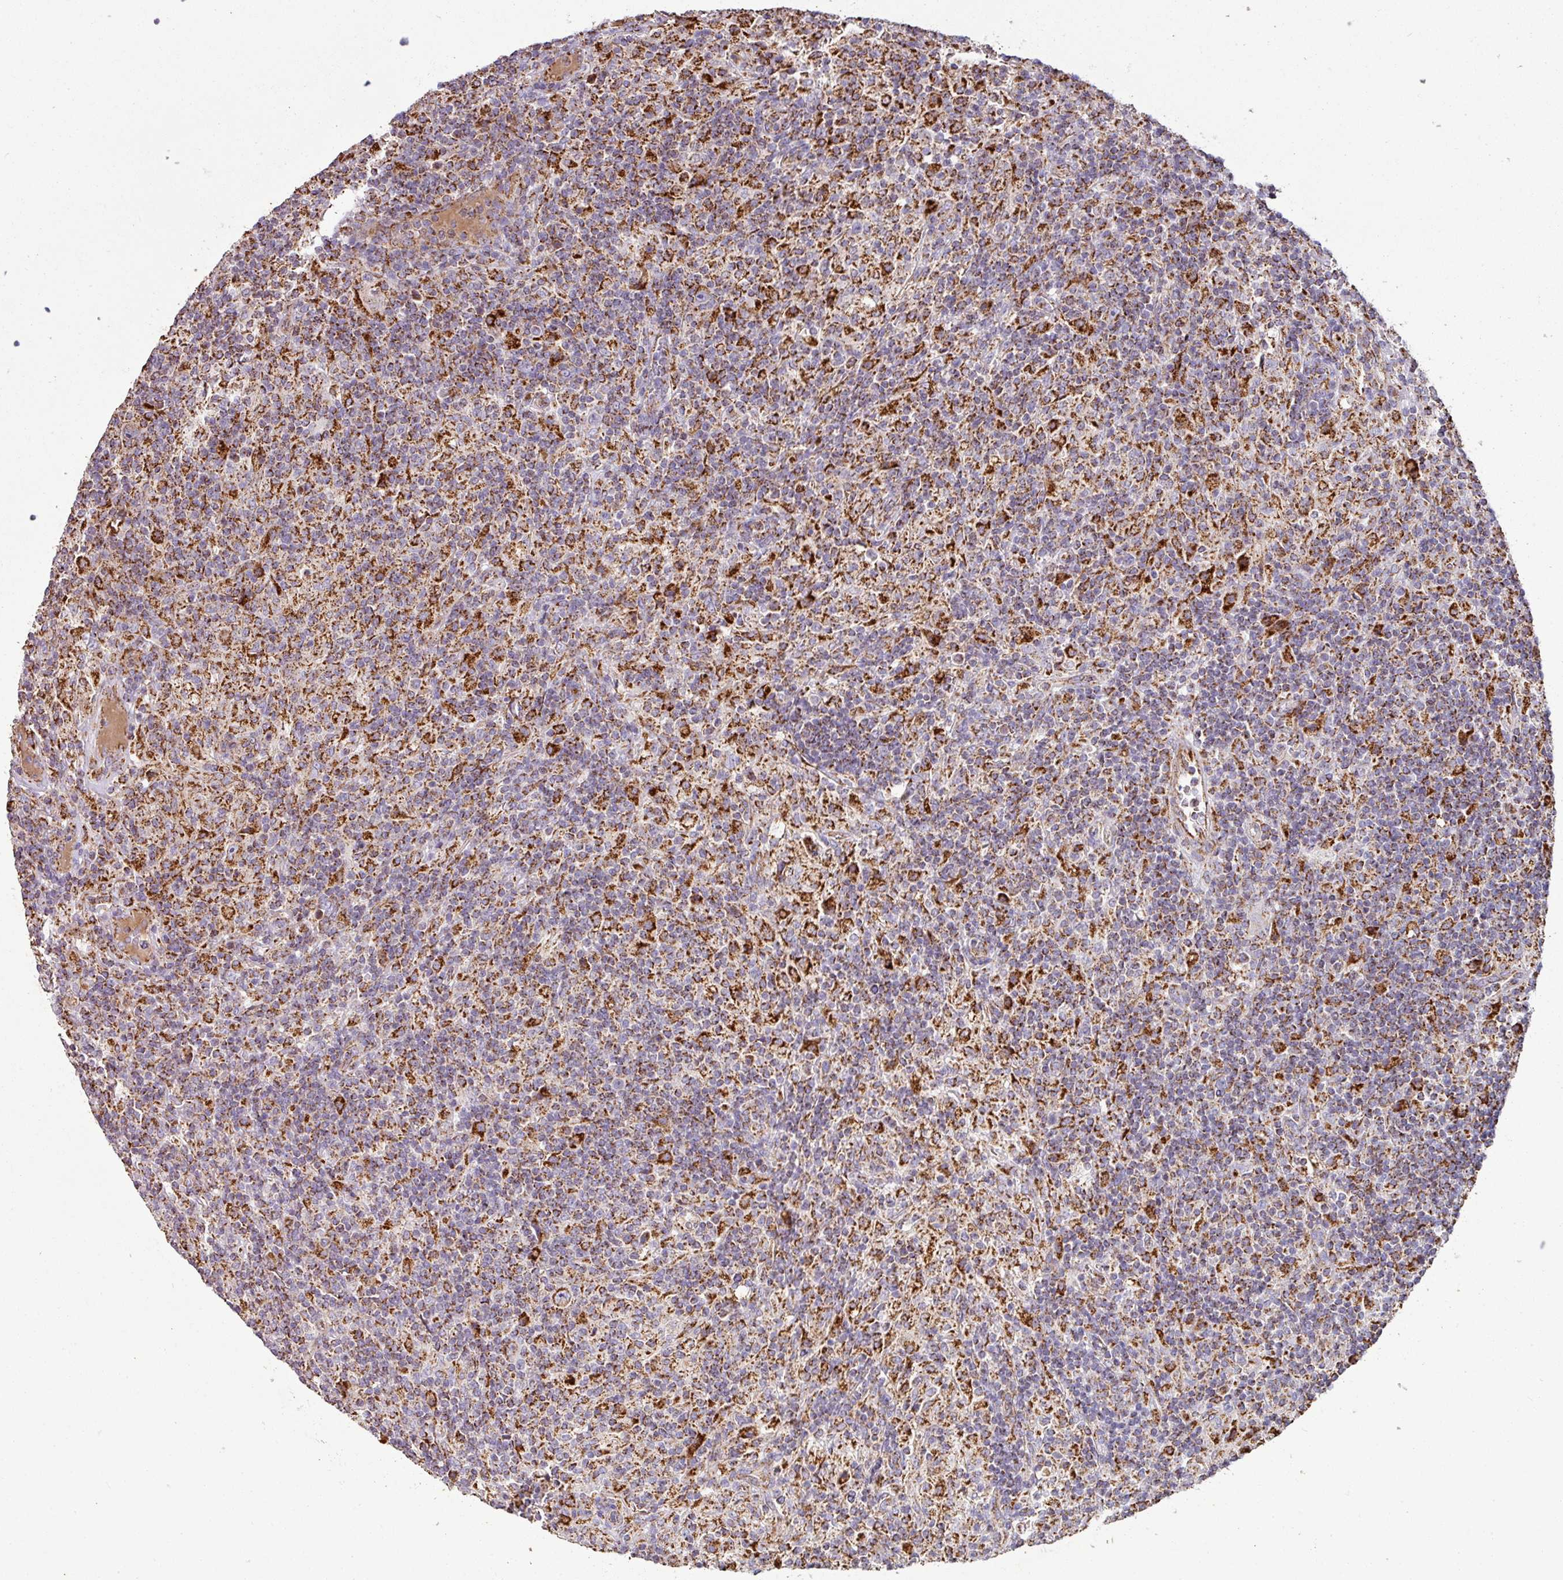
{"staining": {"intensity": "strong", "quantity": ">75%", "location": "cytoplasmic/membranous"}, "tissue": "lymphoma", "cell_type": "Tumor cells", "image_type": "cancer", "snomed": [{"axis": "morphology", "description": "Hodgkin's disease, NOS"}, {"axis": "topography", "description": "Lymph node"}], "caption": "Lymphoma stained for a protein (brown) exhibits strong cytoplasmic/membranous positive expression in approximately >75% of tumor cells.", "gene": "SQOR", "patient": {"sex": "male", "age": 70}}